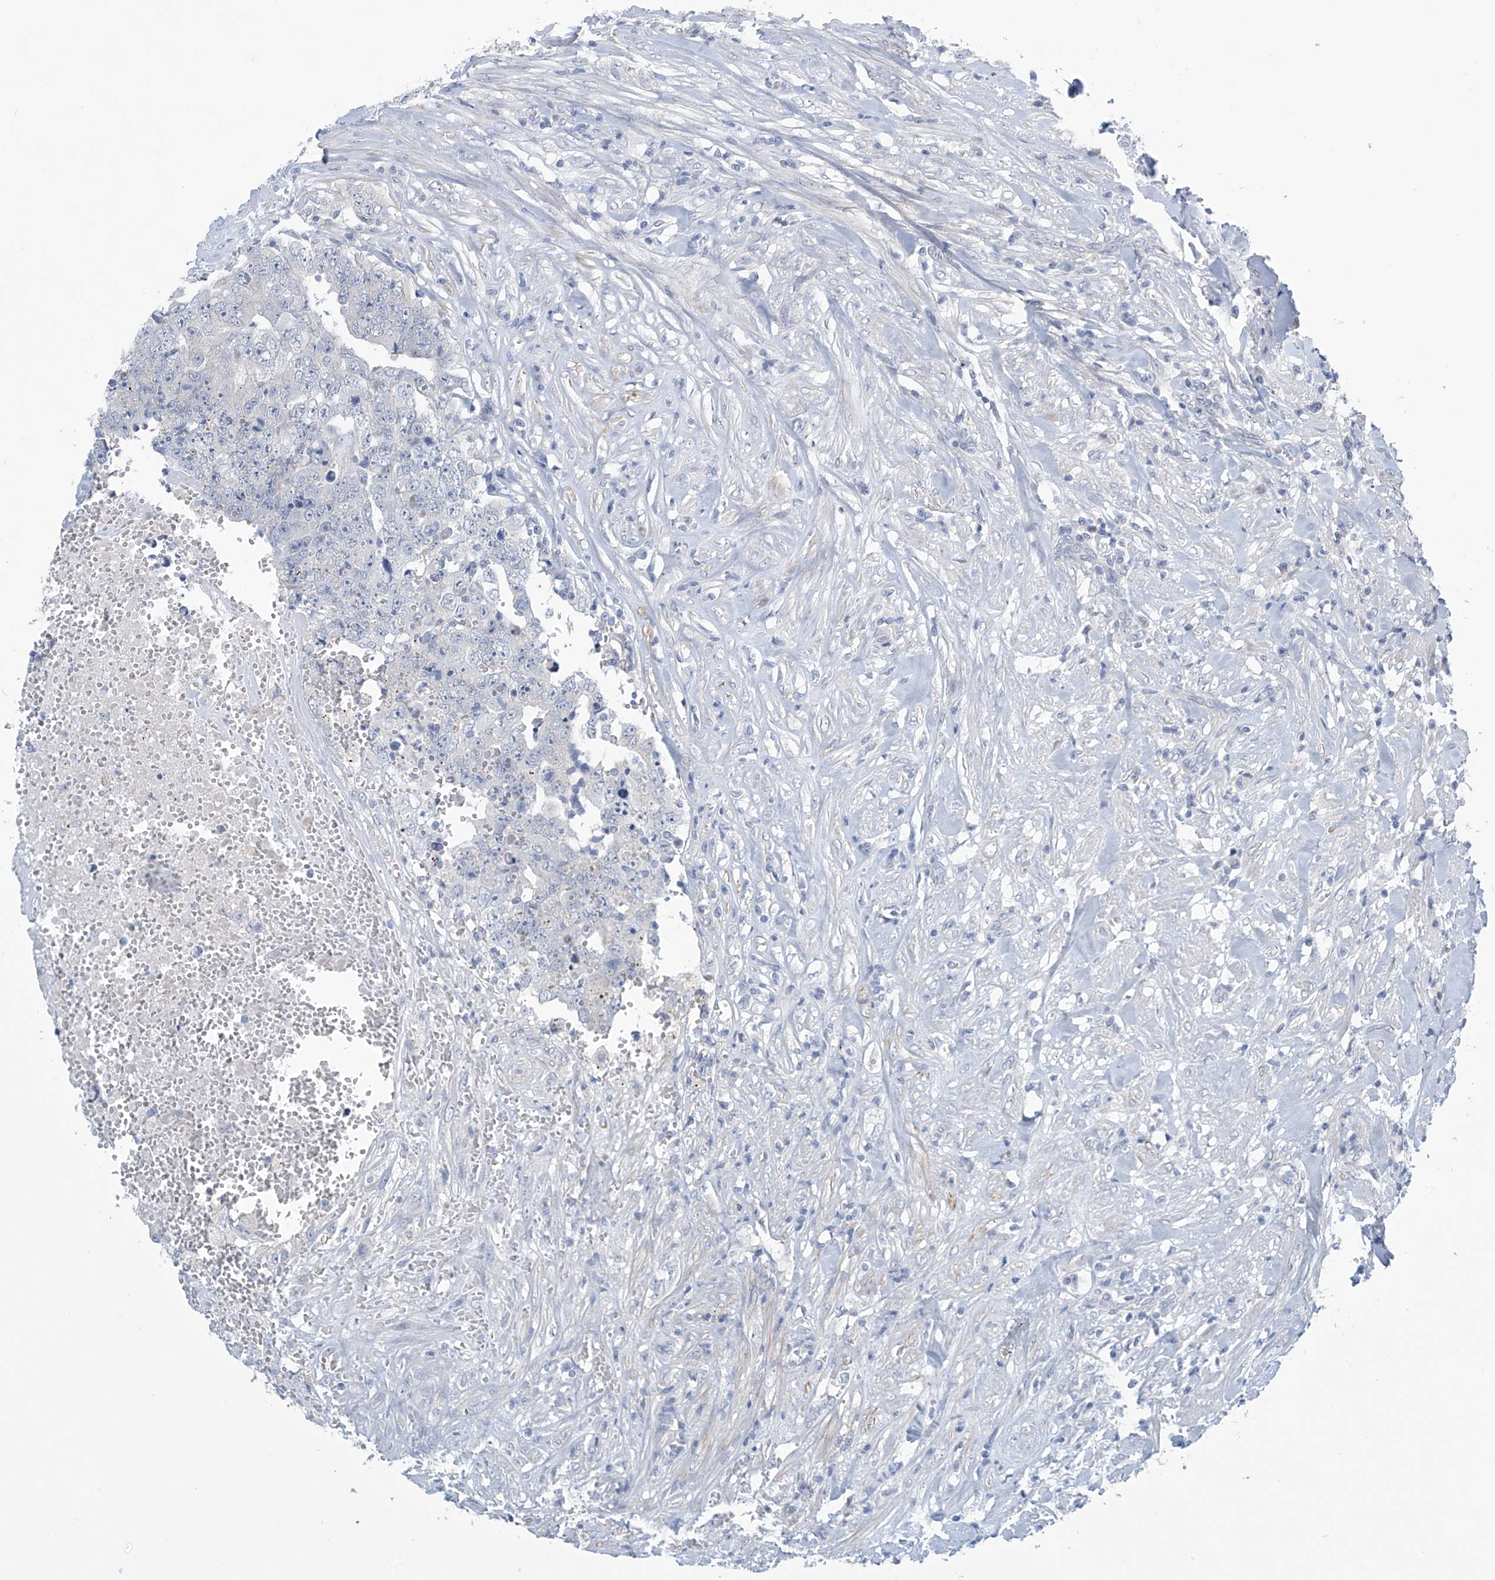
{"staining": {"intensity": "negative", "quantity": "none", "location": "none"}, "tissue": "testis cancer", "cell_type": "Tumor cells", "image_type": "cancer", "snomed": [{"axis": "morphology", "description": "Carcinoma, Embryonal, NOS"}, {"axis": "topography", "description": "Testis"}], "caption": "There is no significant positivity in tumor cells of embryonal carcinoma (testis). The staining is performed using DAB brown chromogen with nuclei counter-stained in using hematoxylin.", "gene": "SLC35A5", "patient": {"sex": "male", "age": 26}}